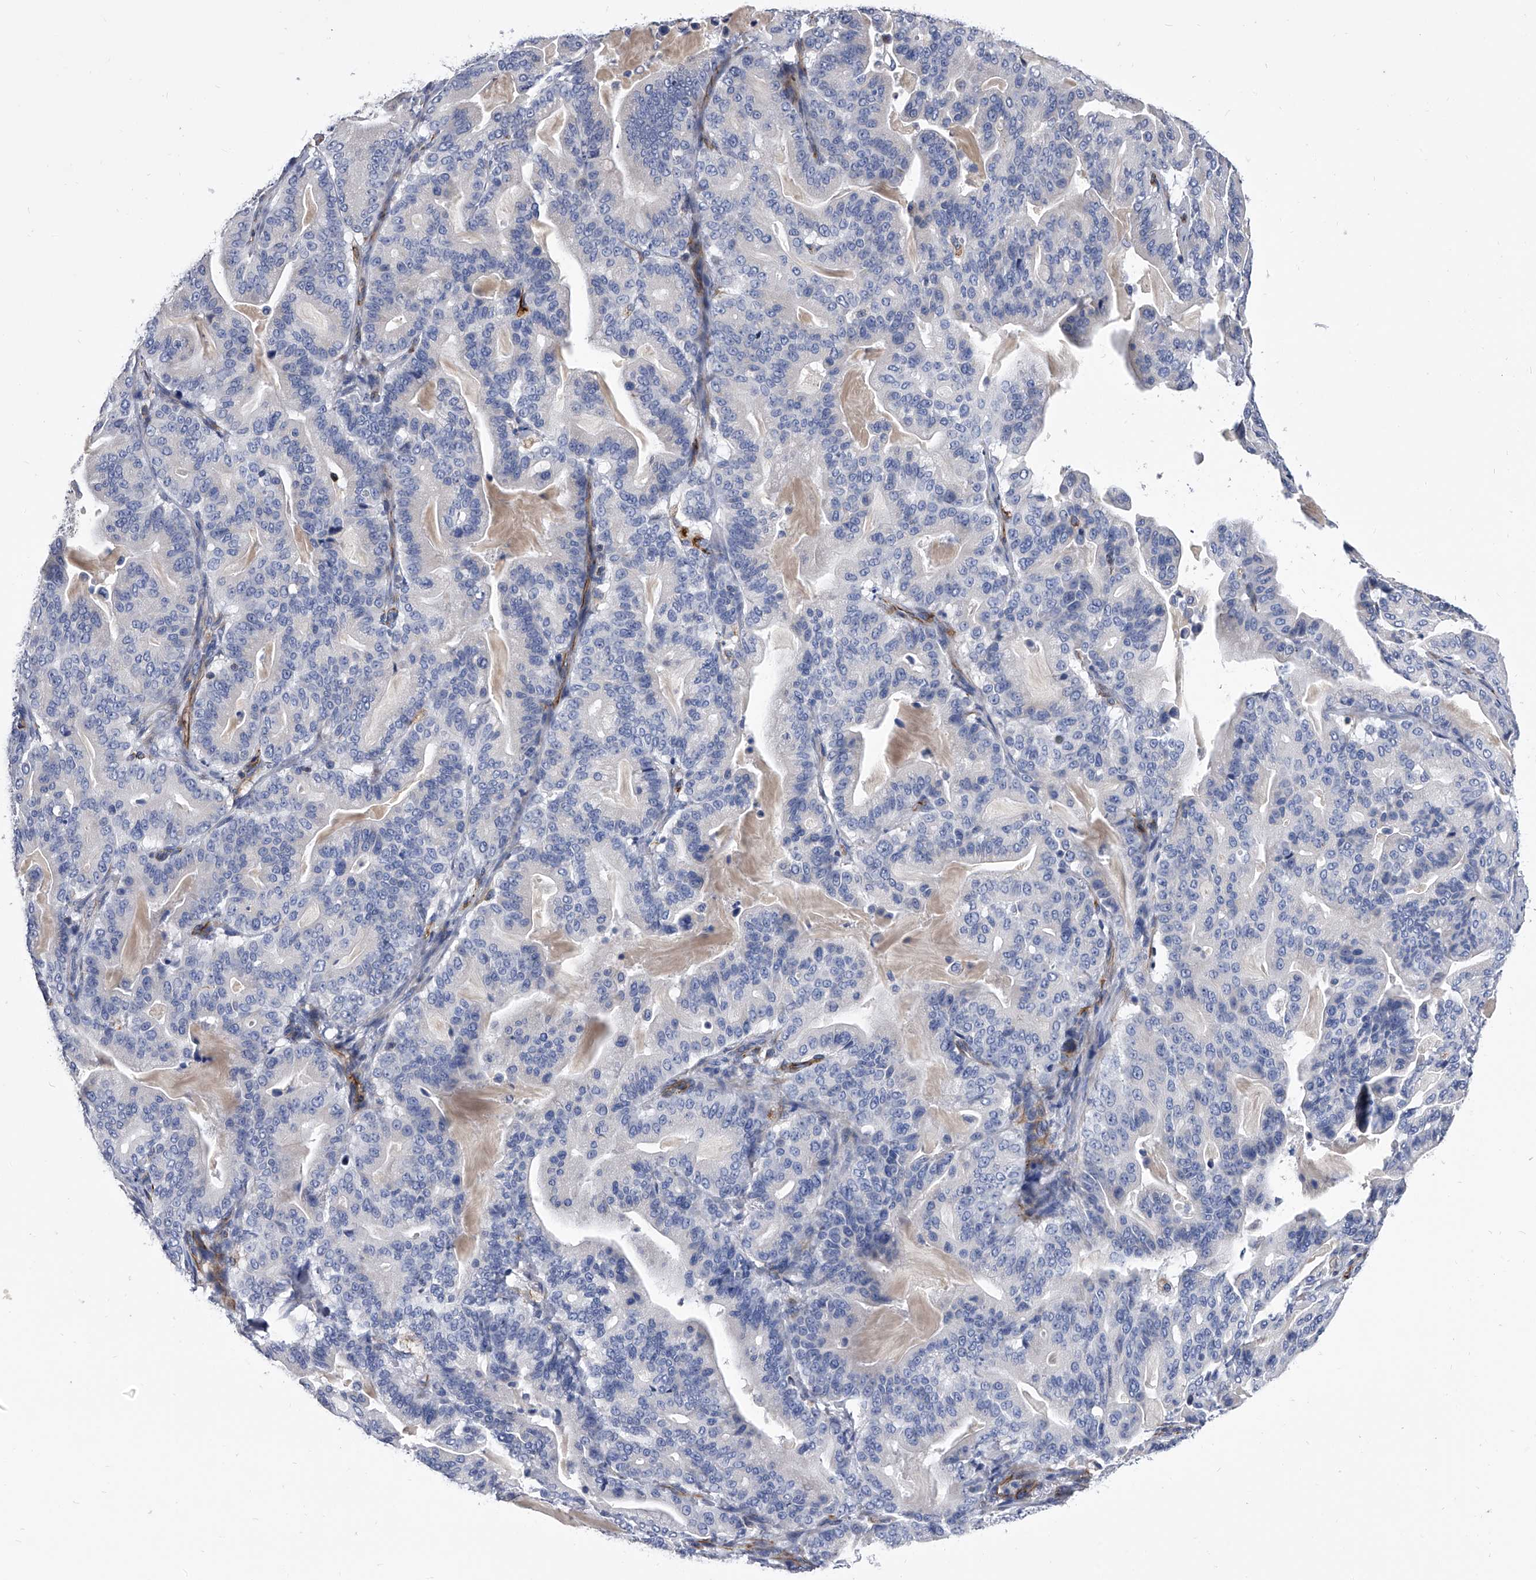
{"staining": {"intensity": "negative", "quantity": "none", "location": "none"}, "tissue": "pancreatic cancer", "cell_type": "Tumor cells", "image_type": "cancer", "snomed": [{"axis": "morphology", "description": "Adenocarcinoma, NOS"}, {"axis": "topography", "description": "Pancreas"}], "caption": "Human adenocarcinoma (pancreatic) stained for a protein using immunohistochemistry demonstrates no expression in tumor cells.", "gene": "EFCAB7", "patient": {"sex": "male", "age": 63}}